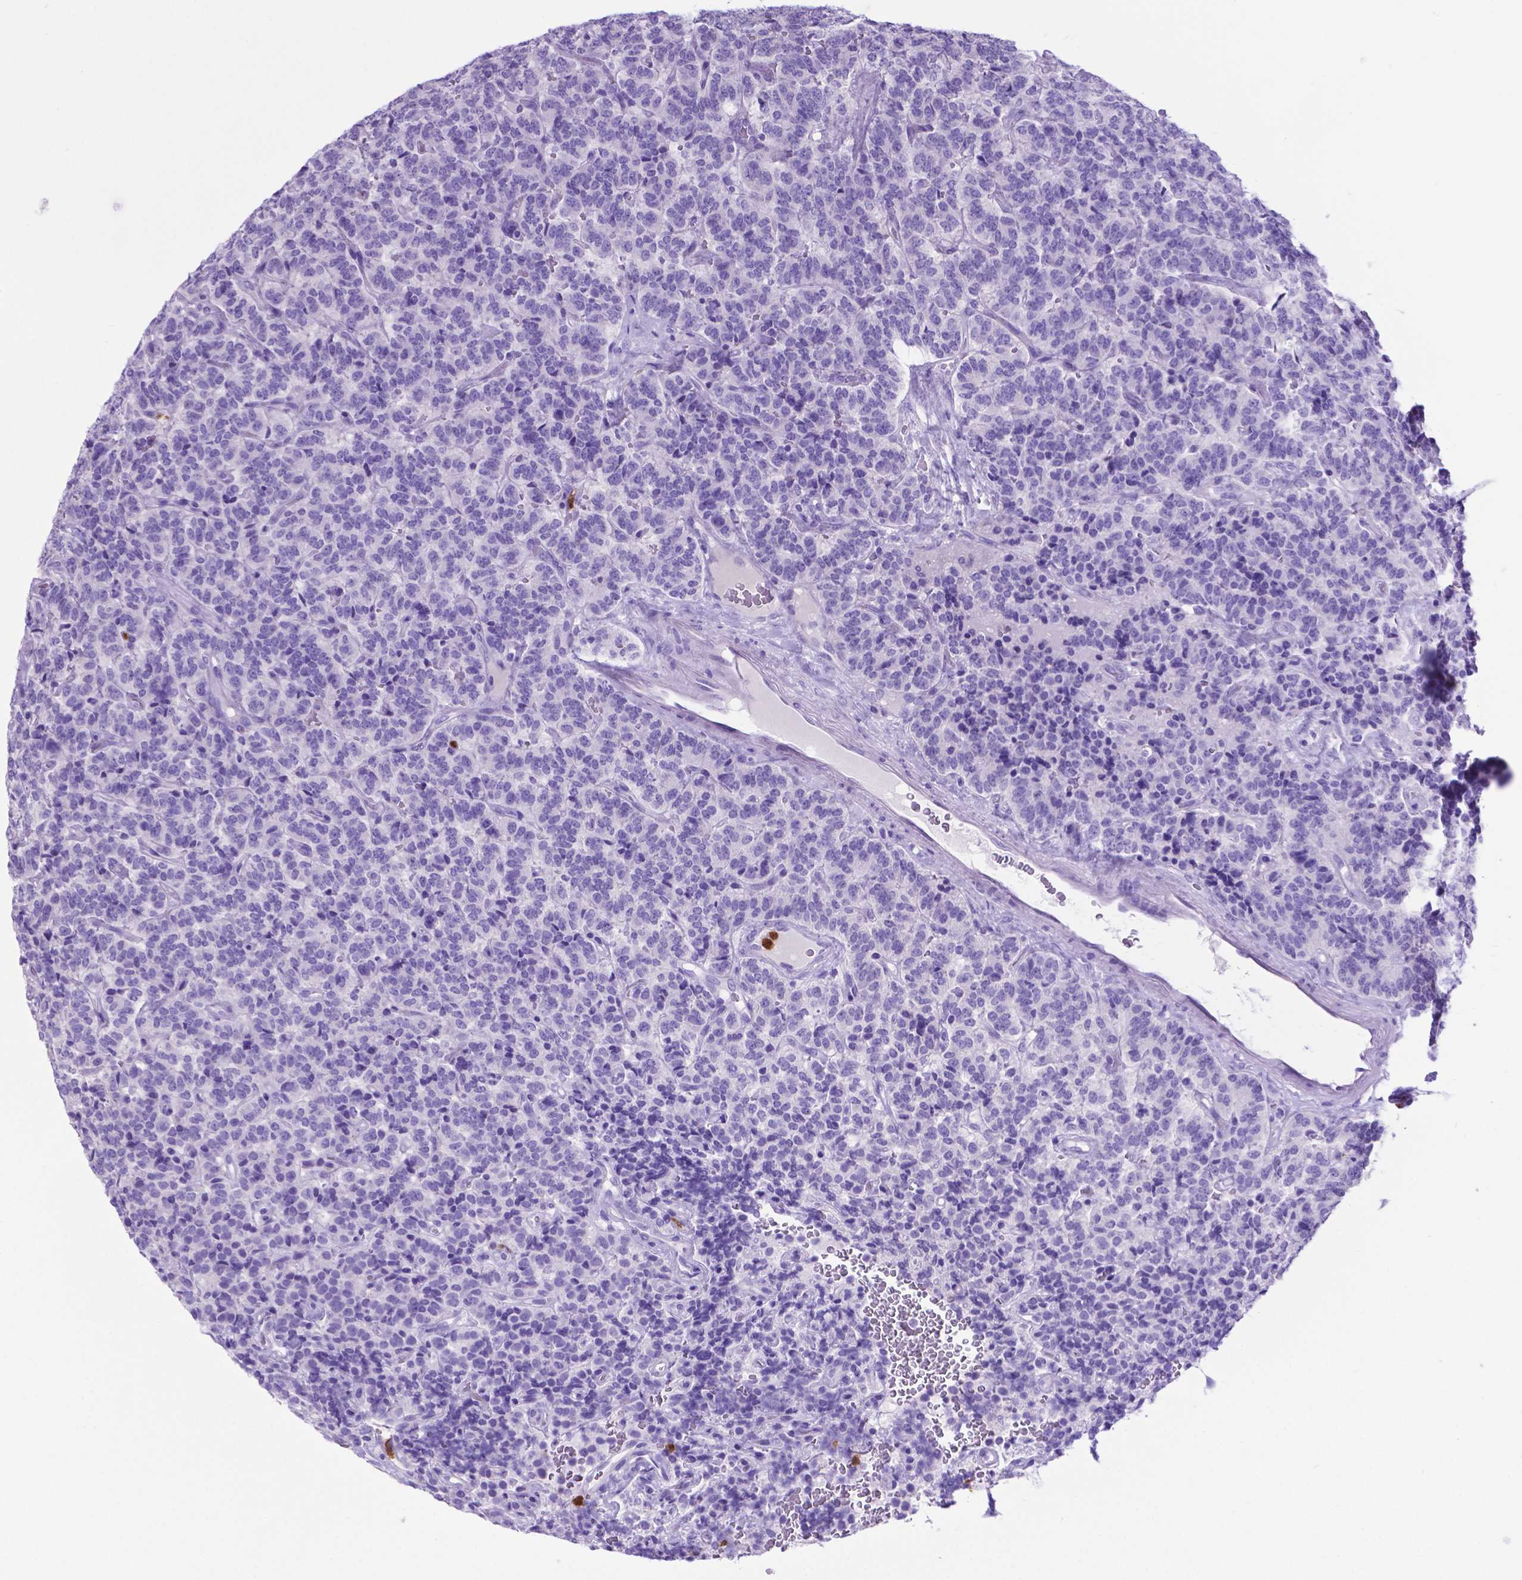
{"staining": {"intensity": "negative", "quantity": "none", "location": "none"}, "tissue": "carcinoid", "cell_type": "Tumor cells", "image_type": "cancer", "snomed": [{"axis": "morphology", "description": "Carcinoid, malignant, NOS"}, {"axis": "topography", "description": "Pancreas"}], "caption": "Human carcinoid stained for a protein using immunohistochemistry (IHC) reveals no positivity in tumor cells.", "gene": "LZTR1", "patient": {"sex": "male", "age": 36}}